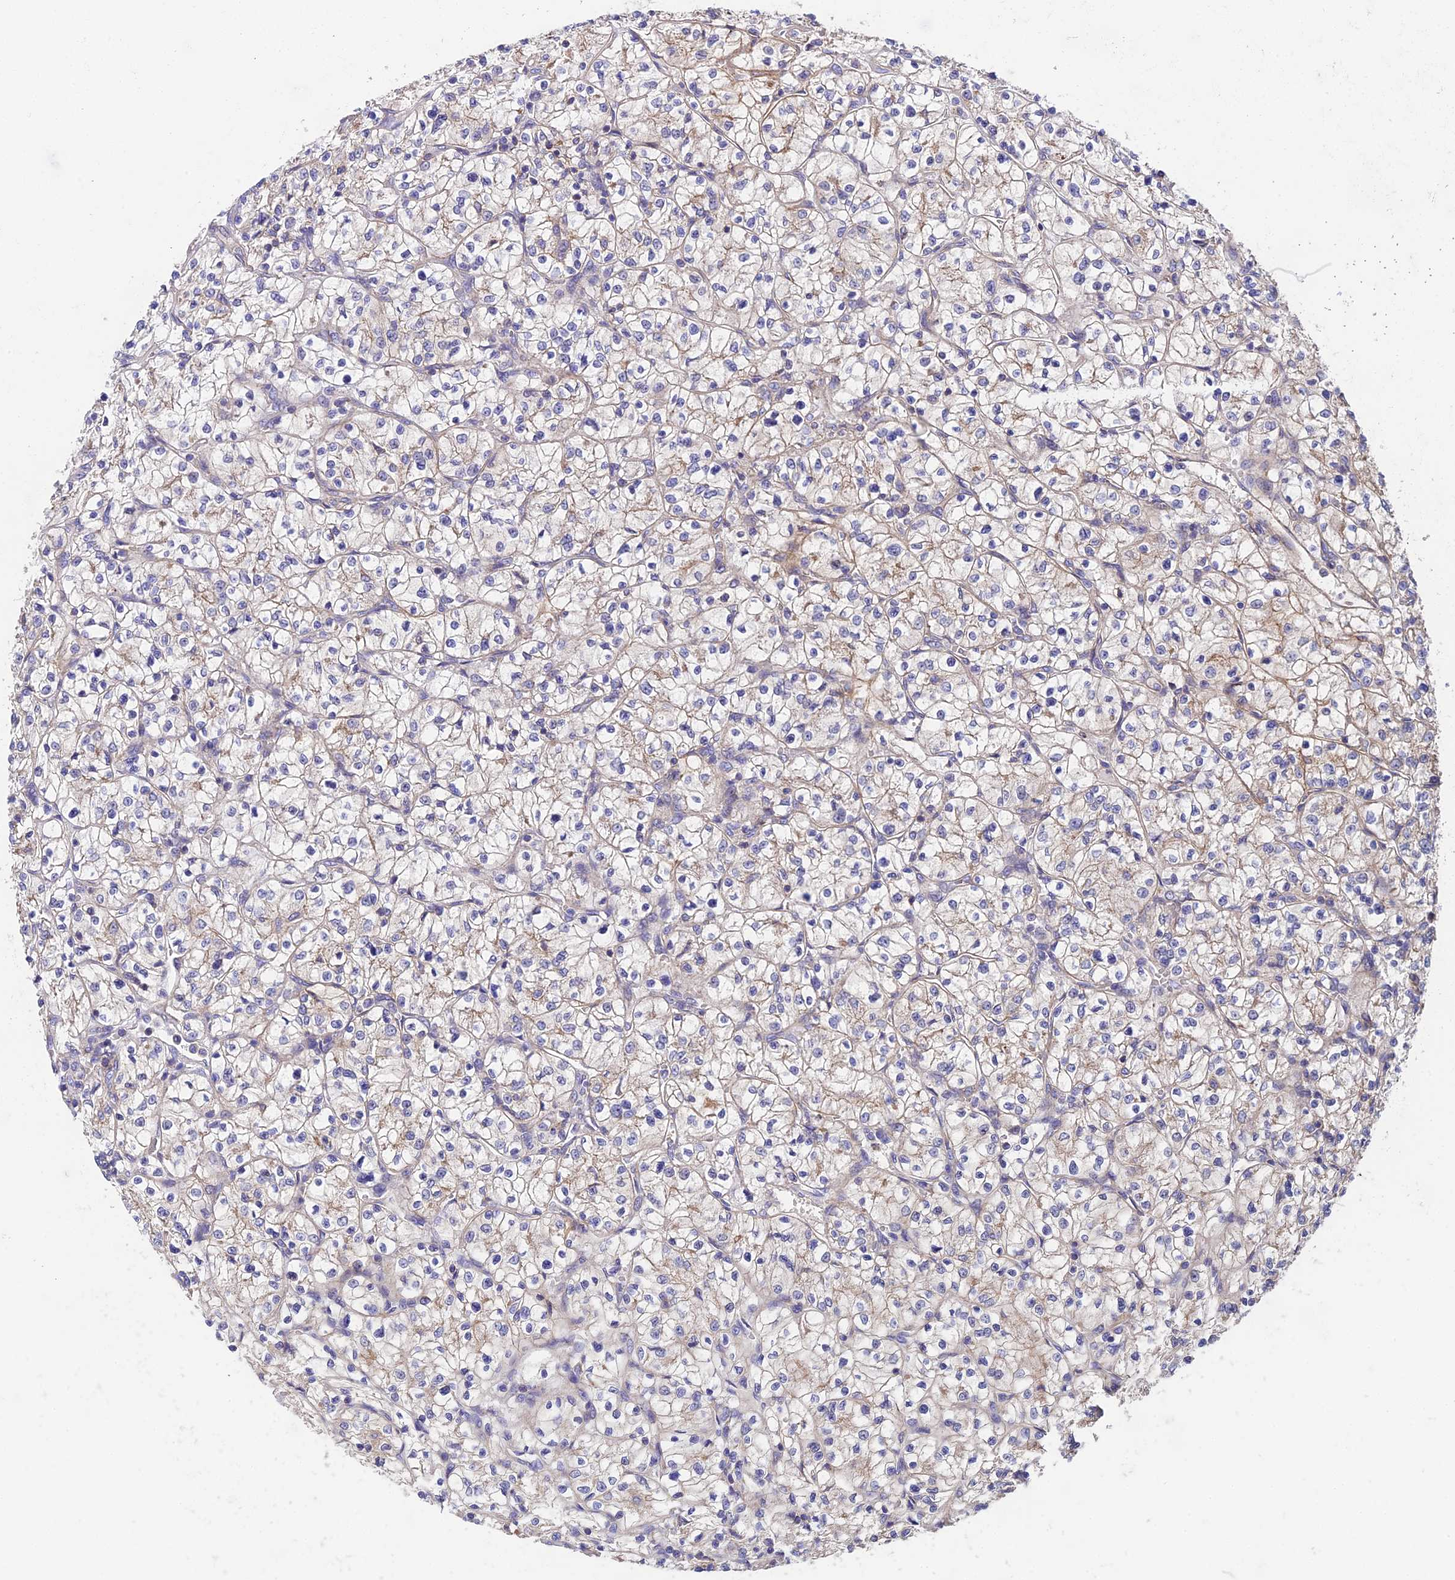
{"staining": {"intensity": "moderate", "quantity": "<25%", "location": "cytoplasmic/membranous"}, "tissue": "renal cancer", "cell_type": "Tumor cells", "image_type": "cancer", "snomed": [{"axis": "morphology", "description": "Adenocarcinoma, NOS"}, {"axis": "topography", "description": "Kidney"}], "caption": "Immunohistochemical staining of renal cancer demonstrates moderate cytoplasmic/membranous protein expression in approximately <25% of tumor cells.", "gene": "QRFP", "patient": {"sex": "female", "age": 64}}